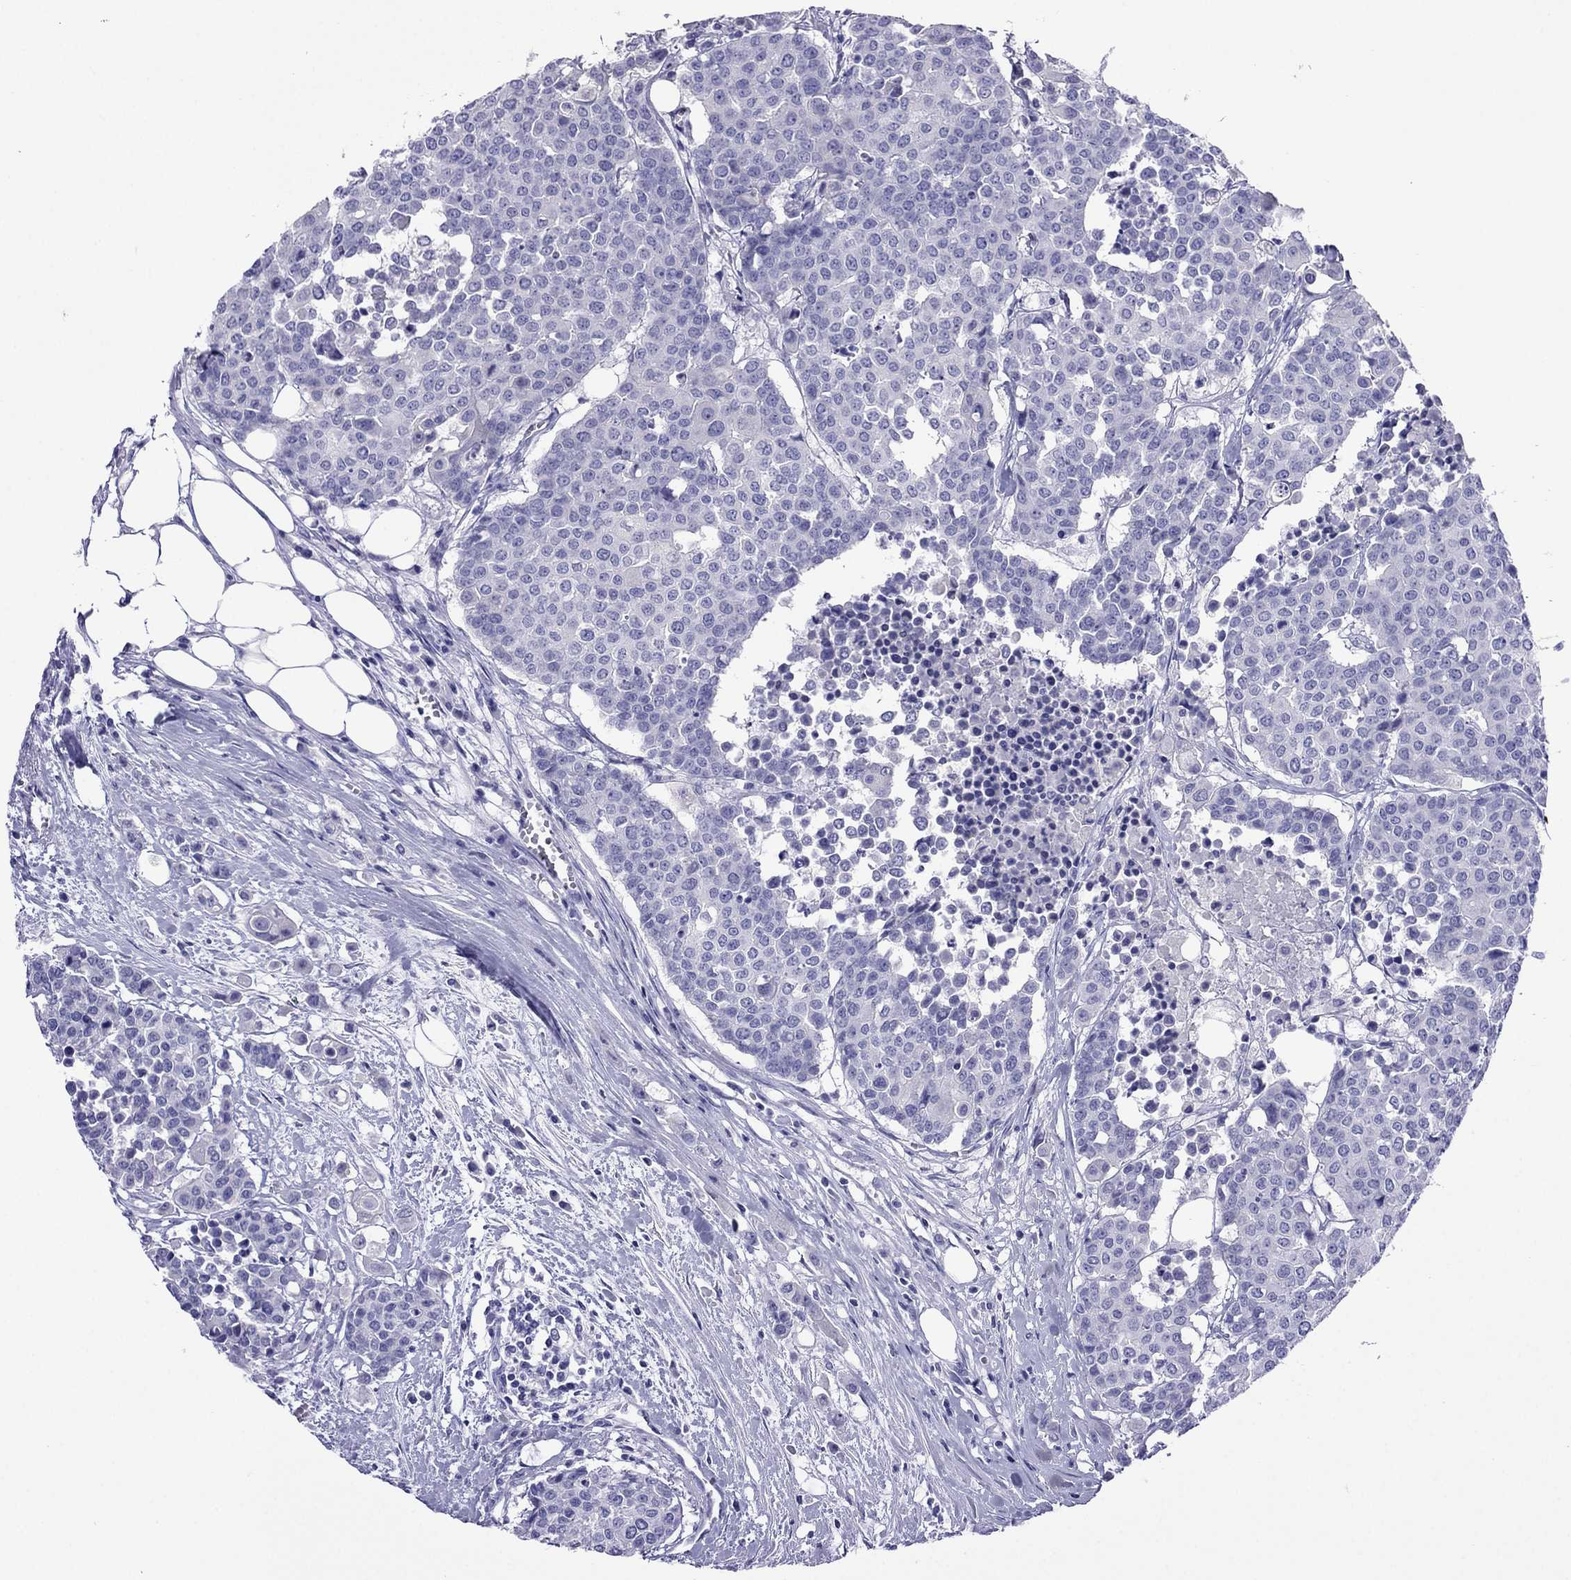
{"staining": {"intensity": "negative", "quantity": "none", "location": "none"}, "tissue": "carcinoid", "cell_type": "Tumor cells", "image_type": "cancer", "snomed": [{"axis": "morphology", "description": "Carcinoid, malignant, NOS"}, {"axis": "topography", "description": "Colon"}], "caption": "Tumor cells are negative for protein expression in human carcinoid.", "gene": "PCDHA6", "patient": {"sex": "male", "age": 81}}